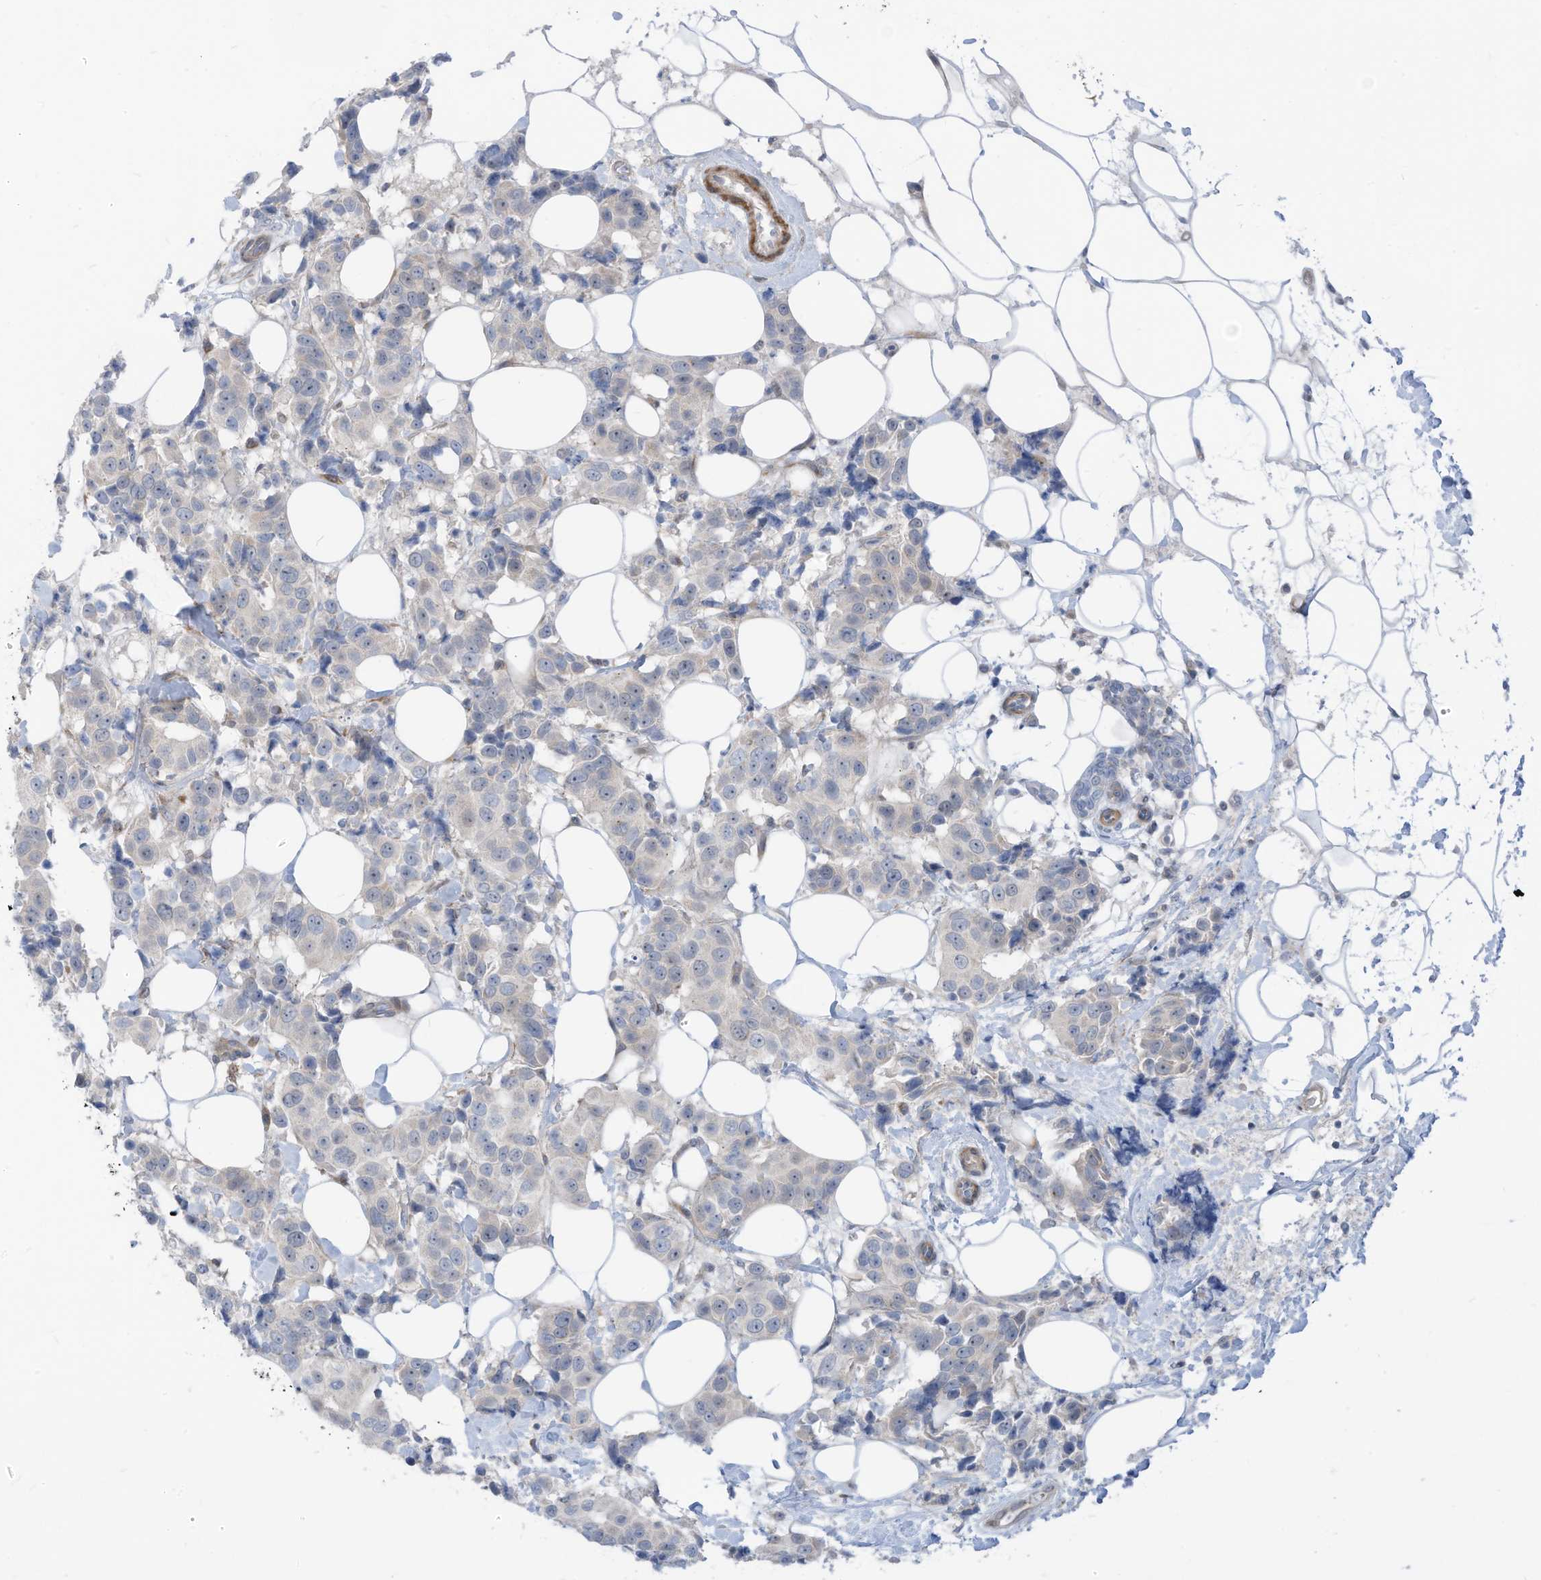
{"staining": {"intensity": "negative", "quantity": "none", "location": "none"}, "tissue": "breast cancer", "cell_type": "Tumor cells", "image_type": "cancer", "snomed": [{"axis": "morphology", "description": "Normal tissue, NOS"}, {"axis": "morphology", "description": "Duct carcinoma"}, {"axis": "topography", "description": "Breast"}], "caption": "Immunohistochemistry photomicrograph of human breast cancer stained for a protein (brown), which shows no expression in tumor cells.", "gene": "GPATCH3", "patient": {"sex": "female", "age": 39}}